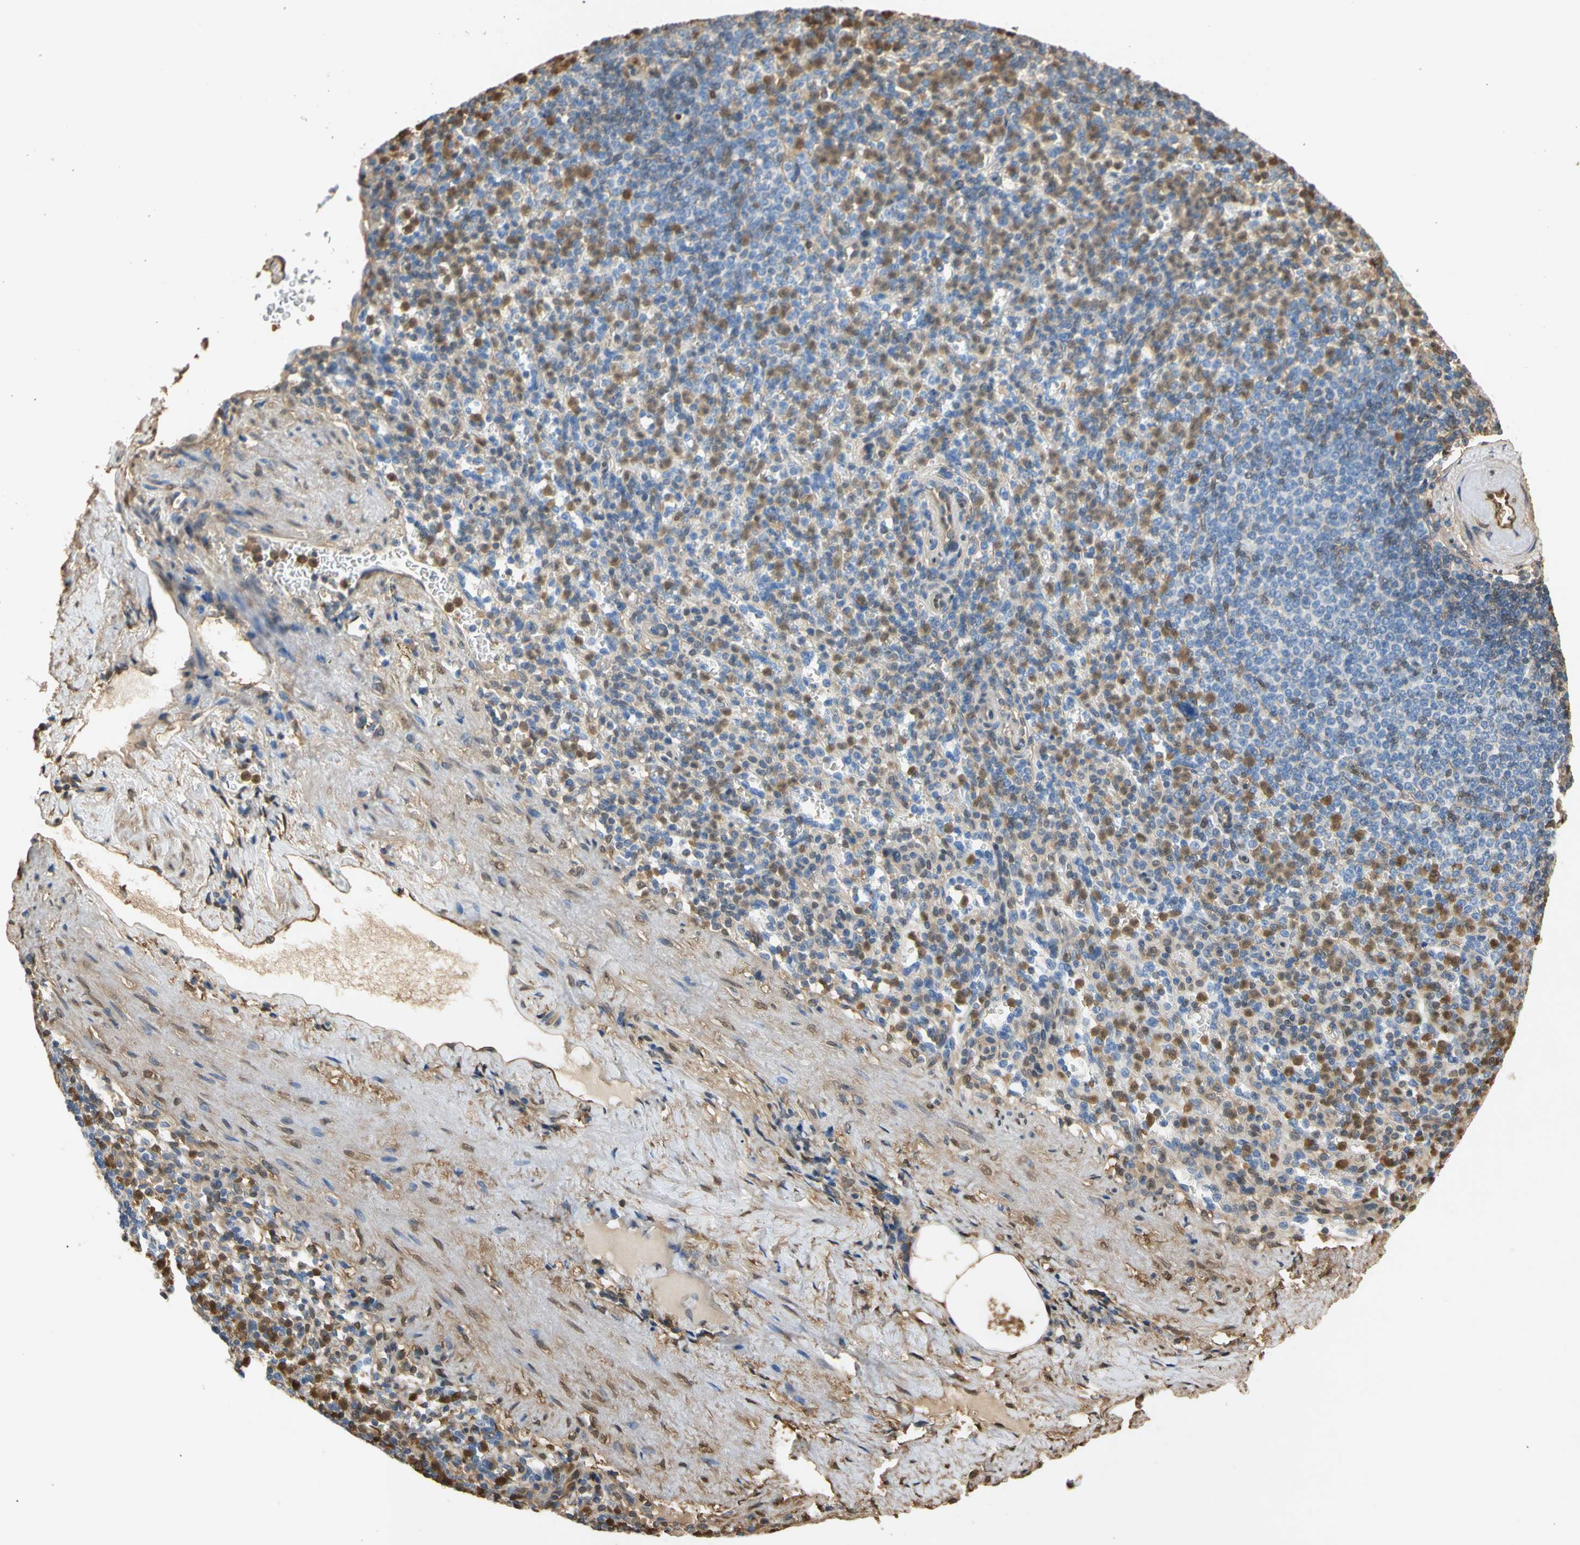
{"staining": {"intensity": "strong", "quantity": "25%-75%", "location": "cytoplasmic/membranous,nuclear"}, "tissue": "spleen", "cell_type": "Cells in red pulp", "image_type": "normal", "snomed": [{"axis": "morphology", "description": "Normal tissue, NOS"}, {"axis": "topography", "description": "Spleen"}], "caption": "Brown immunohistochemical staining in benign human spleen shows strong cytoplasmic/membranous,nuclear positivity in about 25%-75% of cells in red pulp.", "gene": "S100A6", "patient": {"sex": "female", "age": 74}}